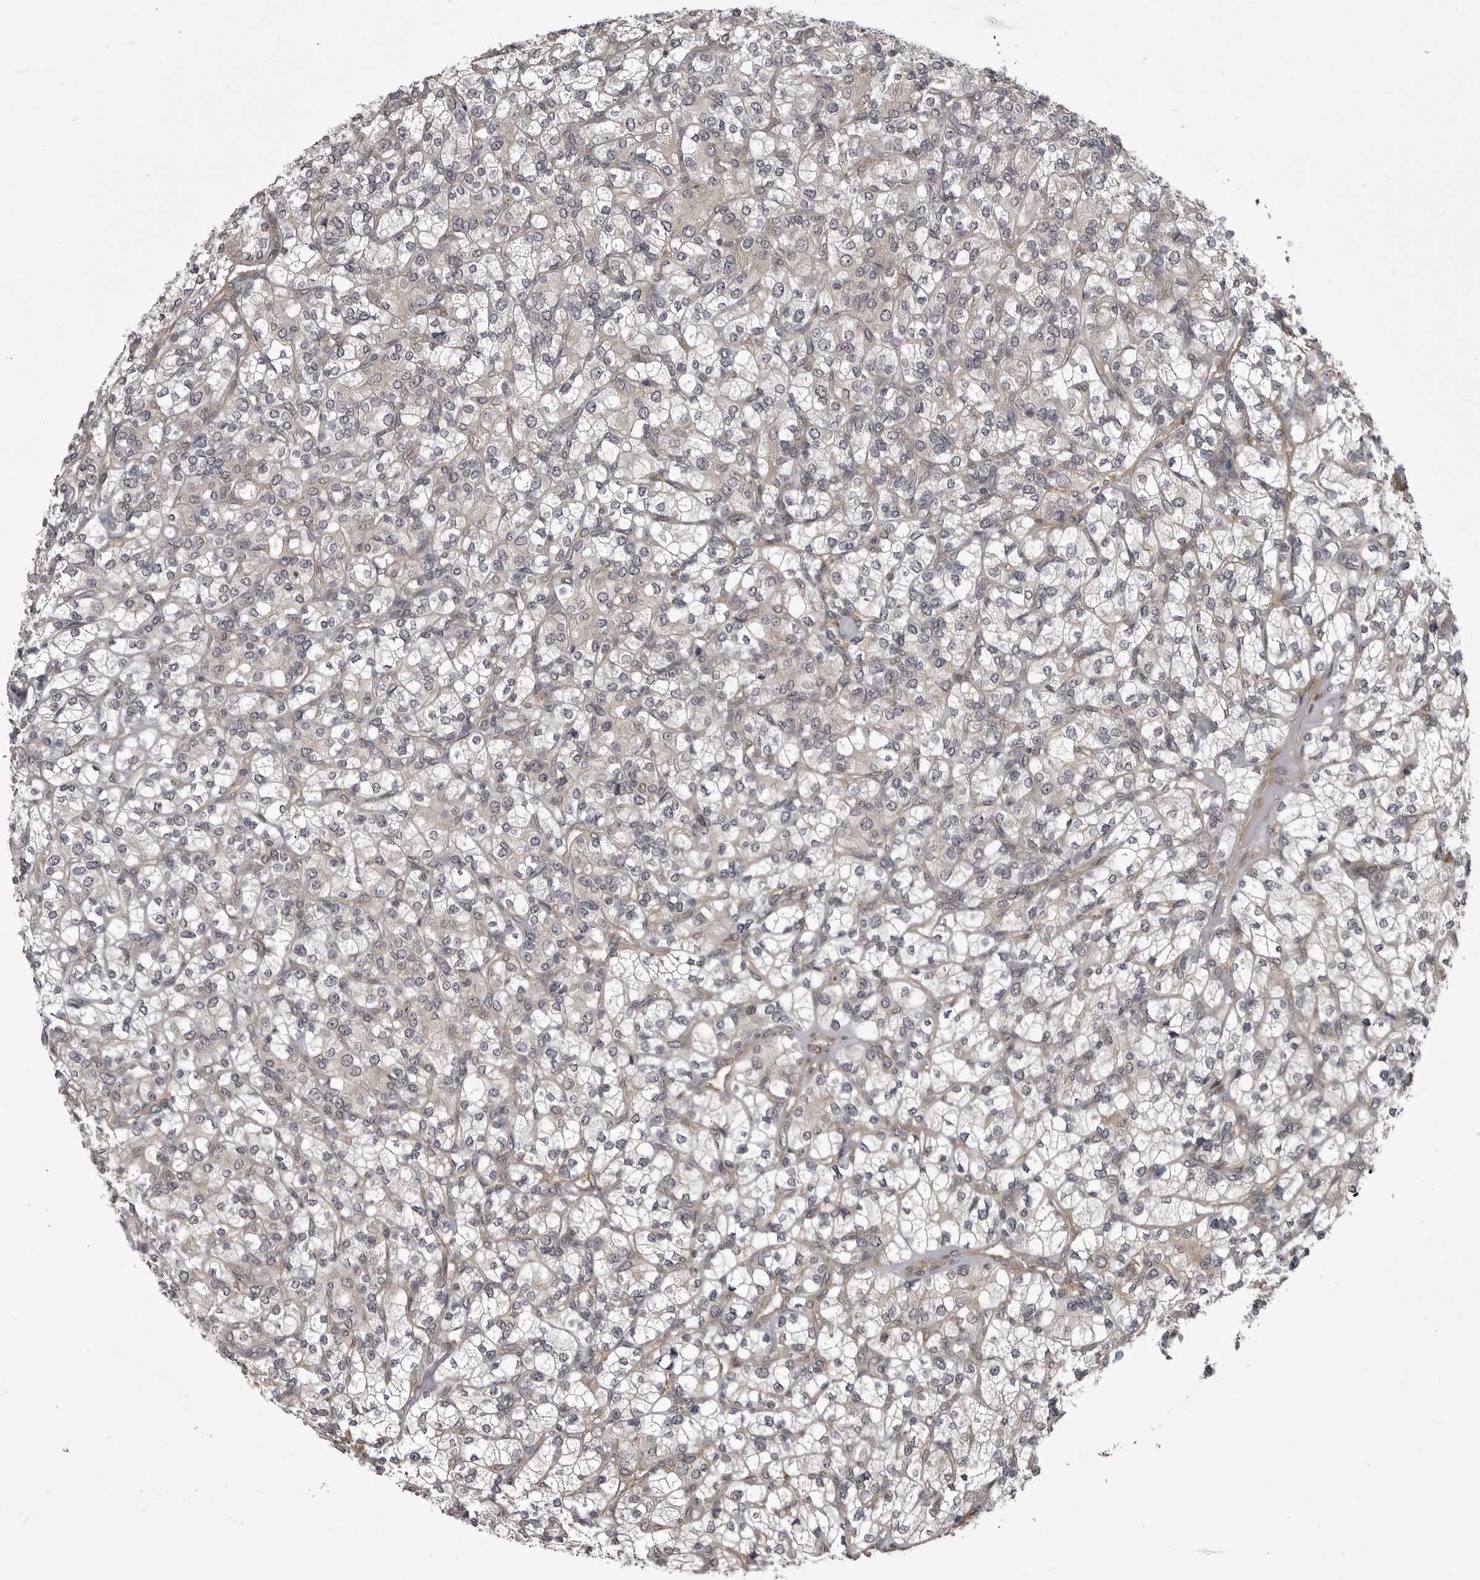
{"staining": {"intensity": "negative", "quantity": "none", "location": "none"}, "tissue": "renal cancer", "cell_type": "Tumor cells", "image_type": "cancer", "snomed": [{"axis": "morphology", "description": "Adenocarcinoma, NOS"}, {"axis": "topography", "description": "Kidney"}], "caption": "The photomicrograph exhibits no significant expression in tumor cells of renal cancer (adenocarcinoma). (DAB (3,3'-diaminobenzidine) IHC, high magnification).", "gene": "SNX16", "patient": {"sex": "male", "age": 77}}